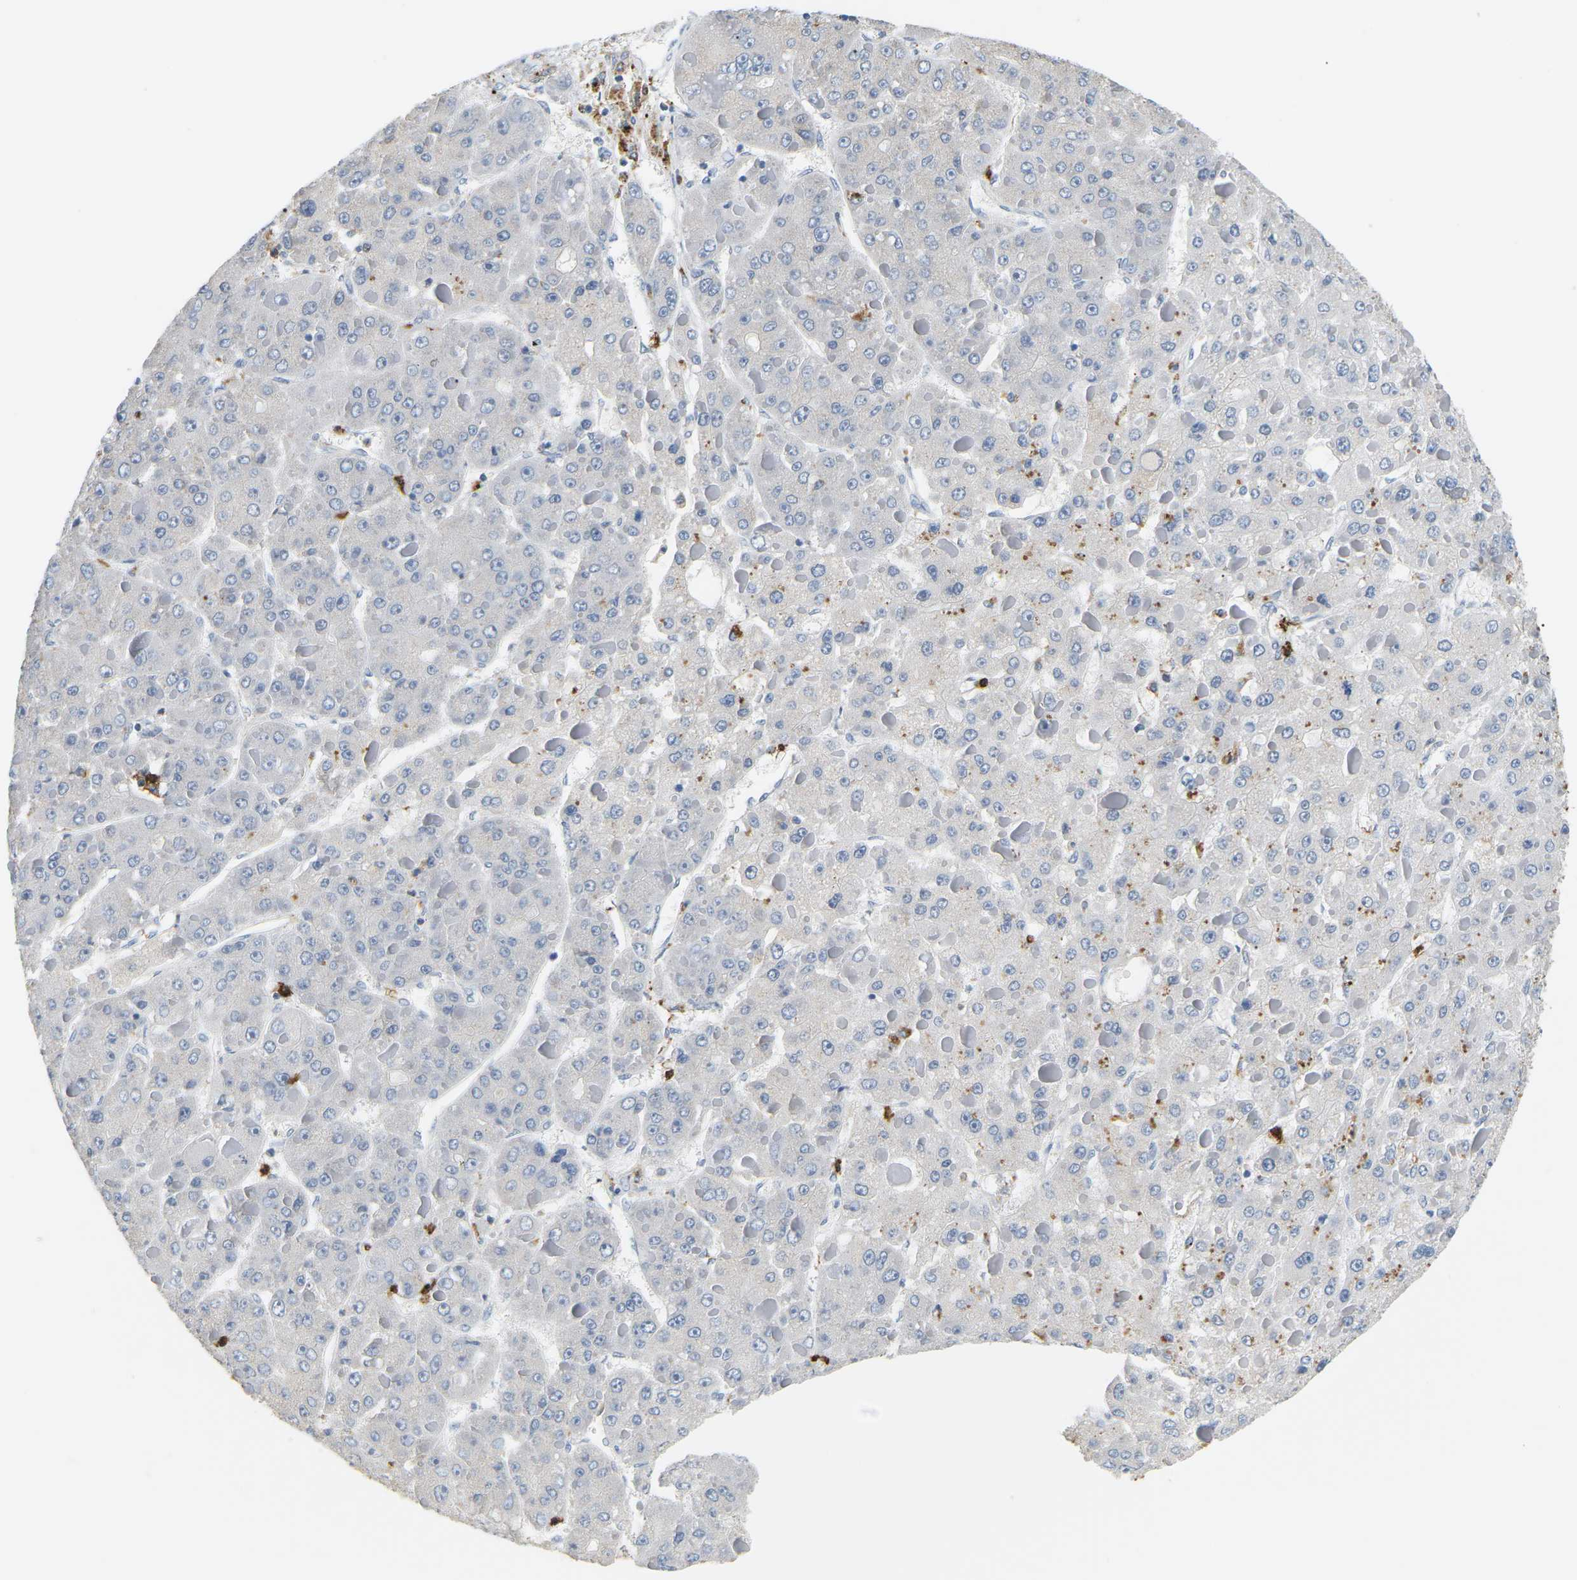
{"staining": {"intensity": "moderate", "quantity": "<25%", "location": "cytoplasmic/membranous"}, "tissue": "liver cancer", "cell_type": "Tumor cells", "image_type": "cancer", "snomed": [{"axis": "morphology", "description": "Carcinoma, Hepatocellular, NOS"}, {"axis": "topography", "description": "Liver"}], "caption": "A high-resolution photomicrograph shows immunohistochemistry (IHC) staining of liver cancer, which exhibits moderate cytoplasmic/membranous expression in about <25% of tumor cells.", "gene": "ADM", "patient": {"sex": "female", "age": 73}}